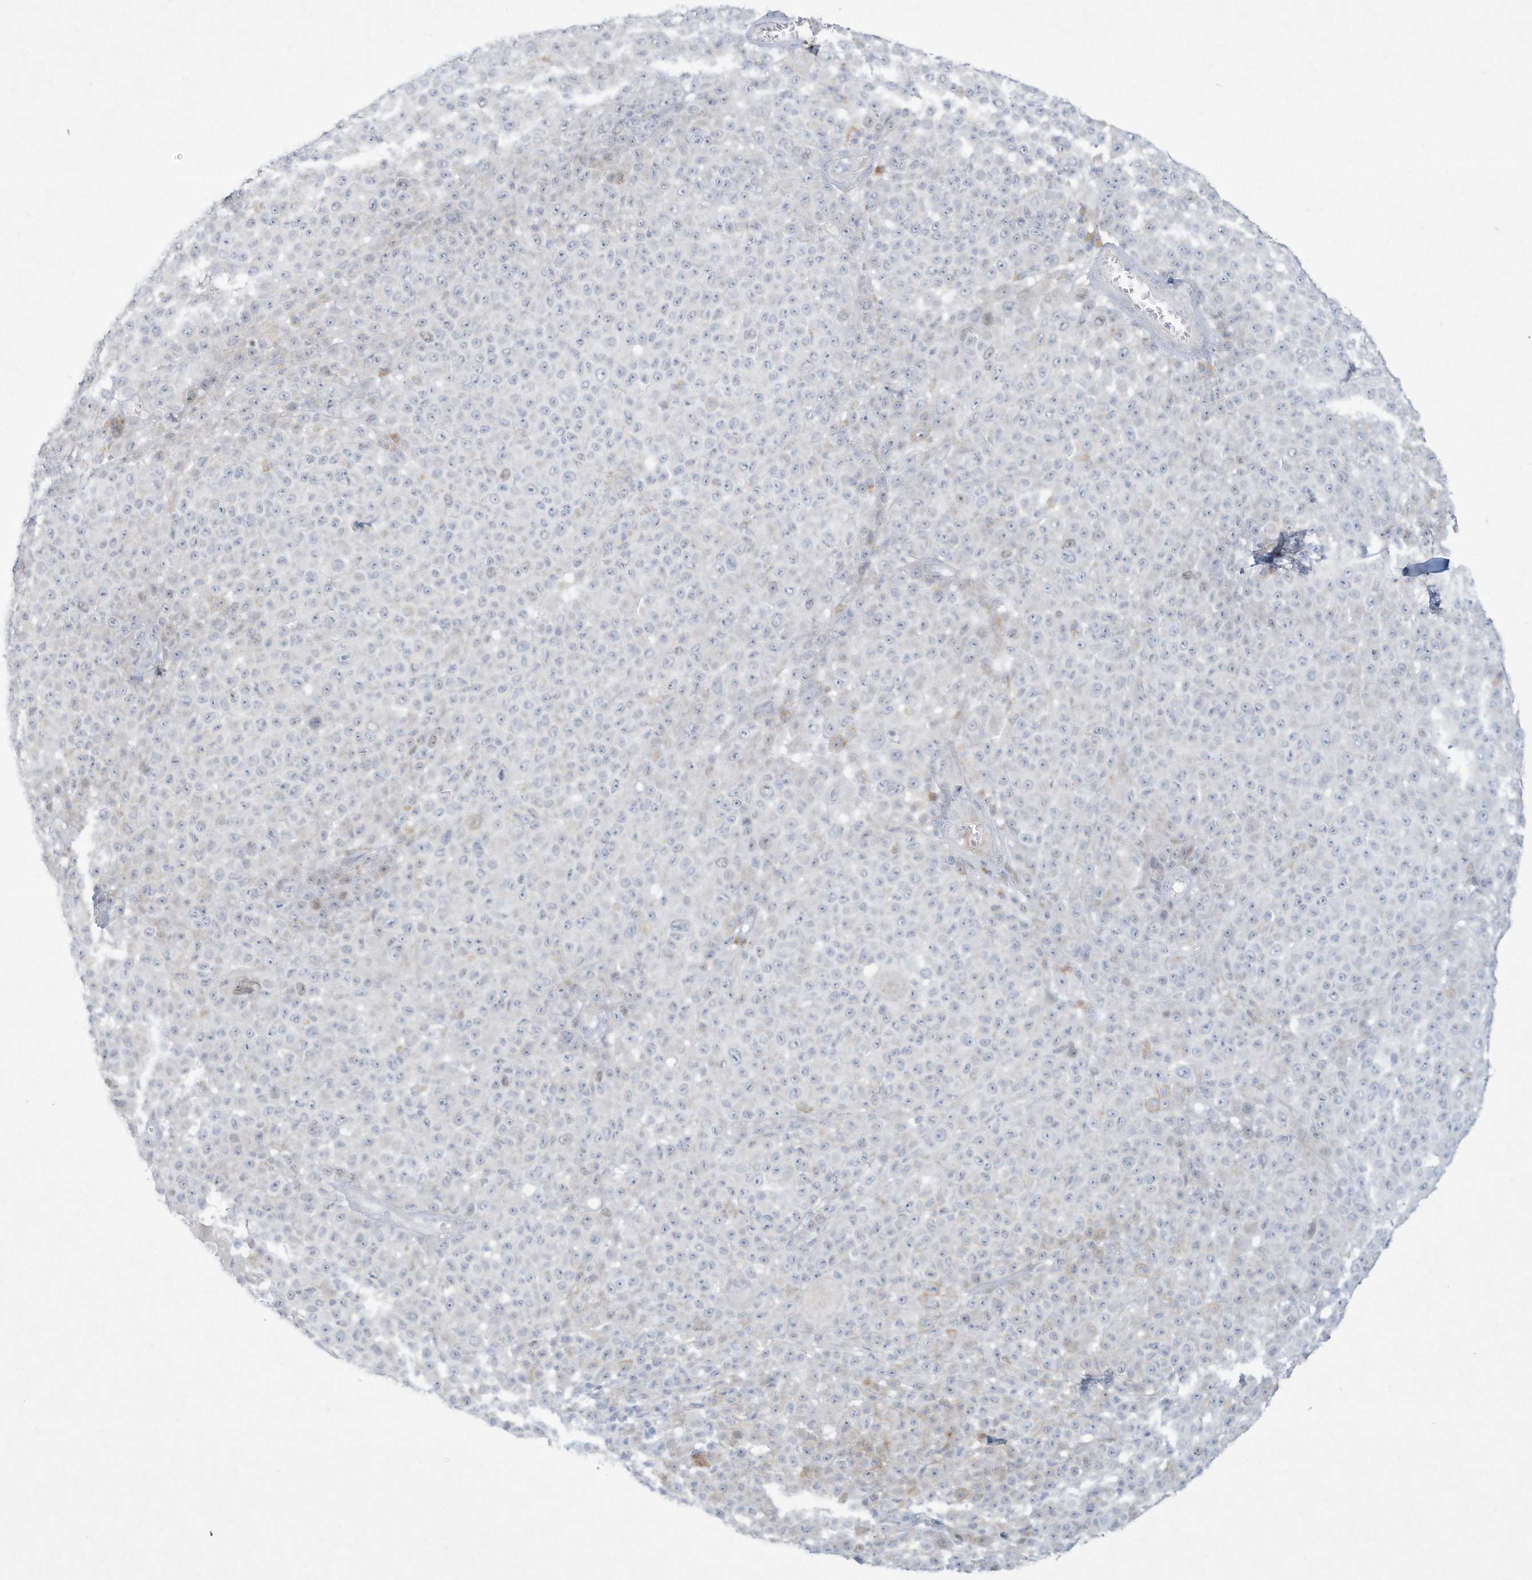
{"staining": {"intensity": "negative", "quantity": "none", "location": "none"}, "tissue": "melanoma", "cell_type": "Tumor cells", "image_type": "cancer", "snomed": [{"axis": "morphology", "description": "Malignant melanoma, NOS"}, {"axis": "topography", "description": "Skin"}], "caption": "High magnification brightfield microscopy of melanoma stained with DAB (3,3'-diaminobenzidine) (brown) and counterstained with hematoxylin (blue): tumor cells show no significant expression. (Stains: DAB immunohistochemistry (IHC) with hematoxylin counter stain, Microscopy: brightfield microscopy at high magnification).", "gene": "PAX6", "patient": {"sex": "female", "age": 94}}